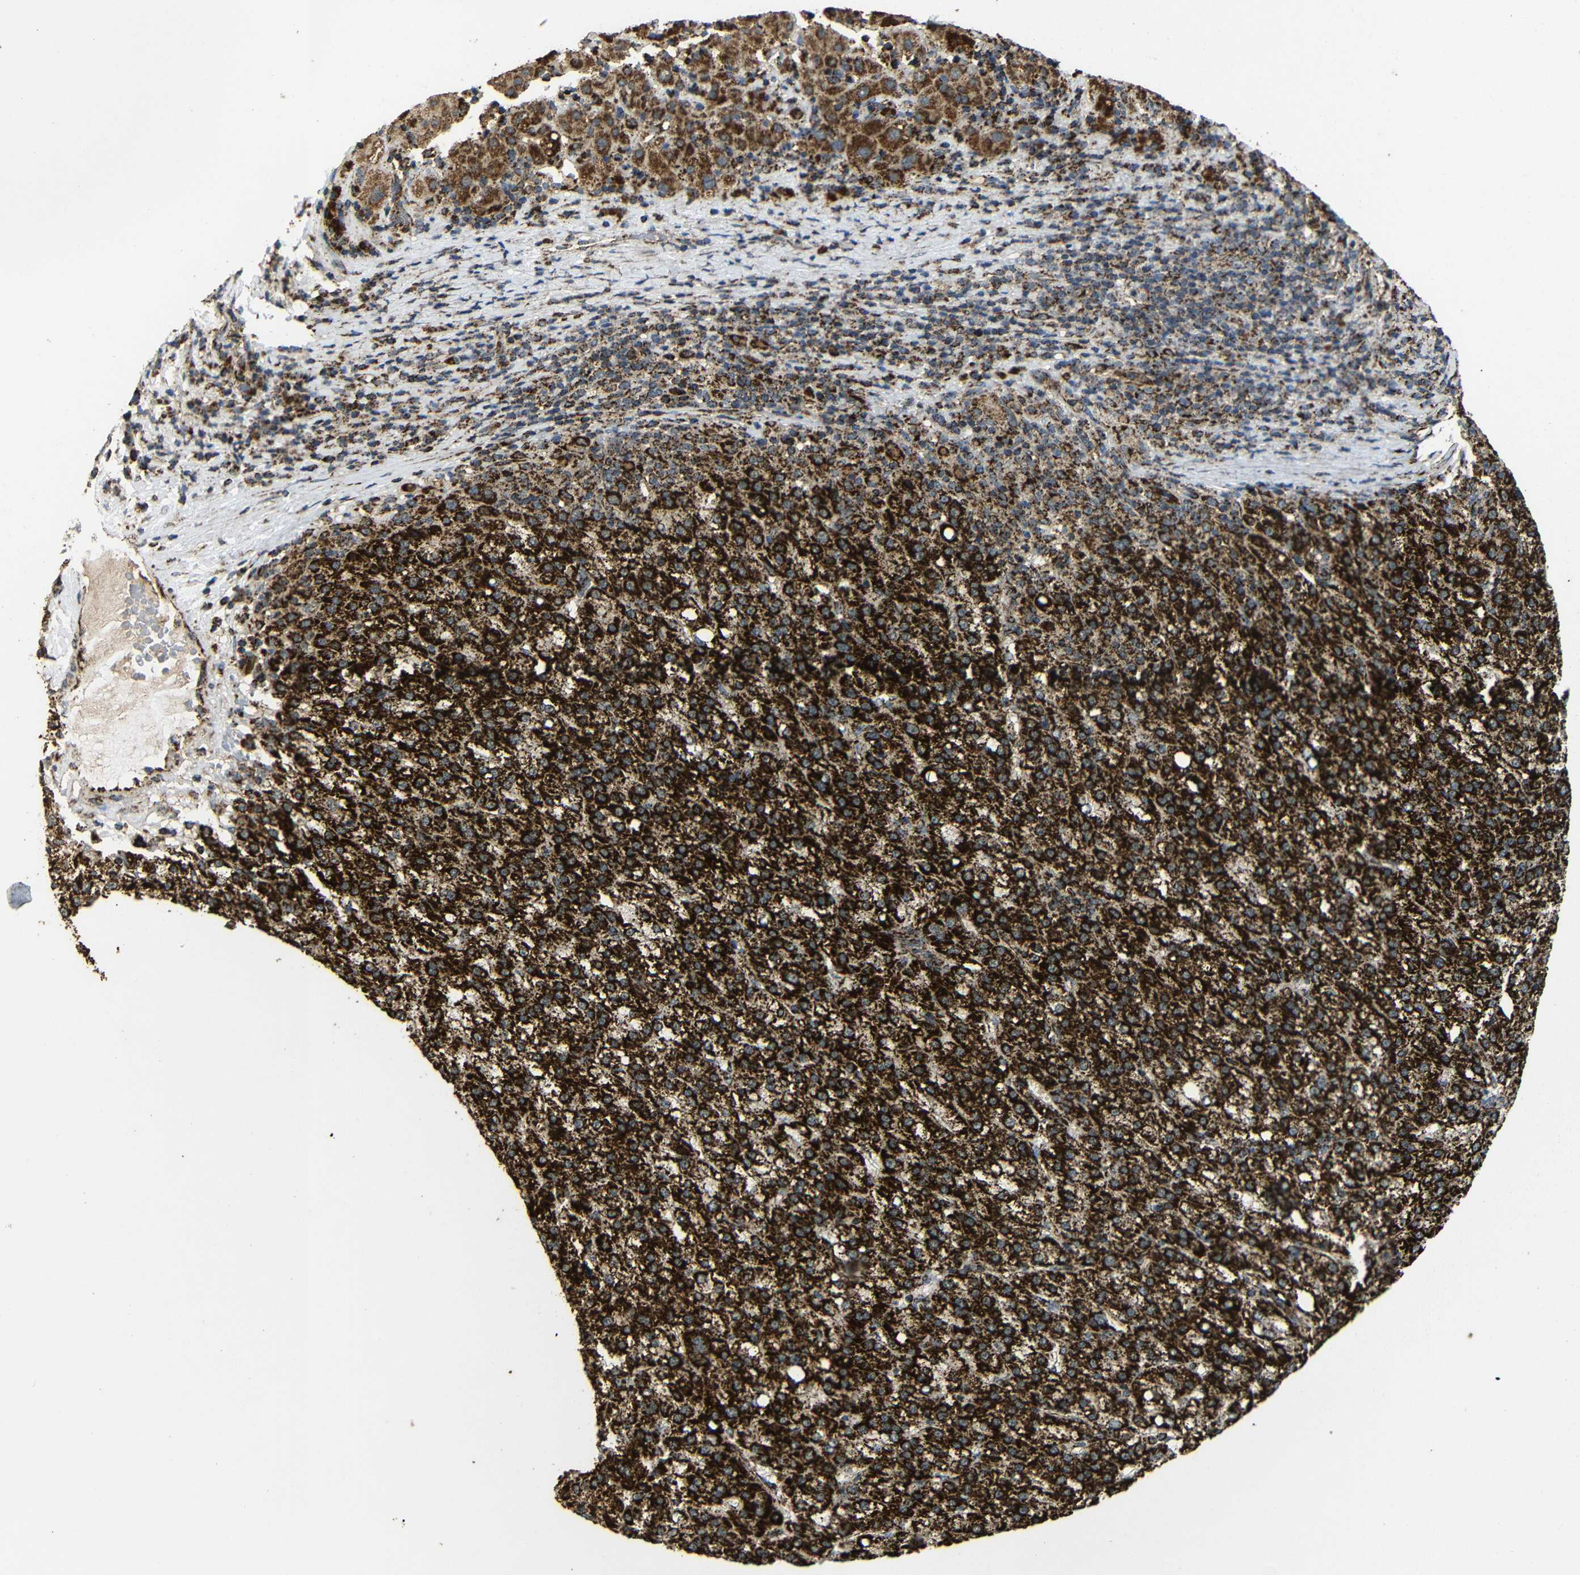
{"staining": {"intensity": "strong", "quantity": ">75%", "location": "cytoplasmic/membranous"}, "tissue": "liver cancer", "cell_type": "Tumor cells", "image_type": "cancer", "snomed": [{"axis": "morphology", "description": "Carcinoma, Hepatocellular, NOS"}, {"axis": "topography", "description": "Liver"}], "caption": "Protein expression analysis of liver hepatocellular carcinoma reveals strong cytoplasmic/membranous staining in about >75% of tumor cells.", "gene": "ATP5F1A", "patient": {"sex": "female", "age": 58}}